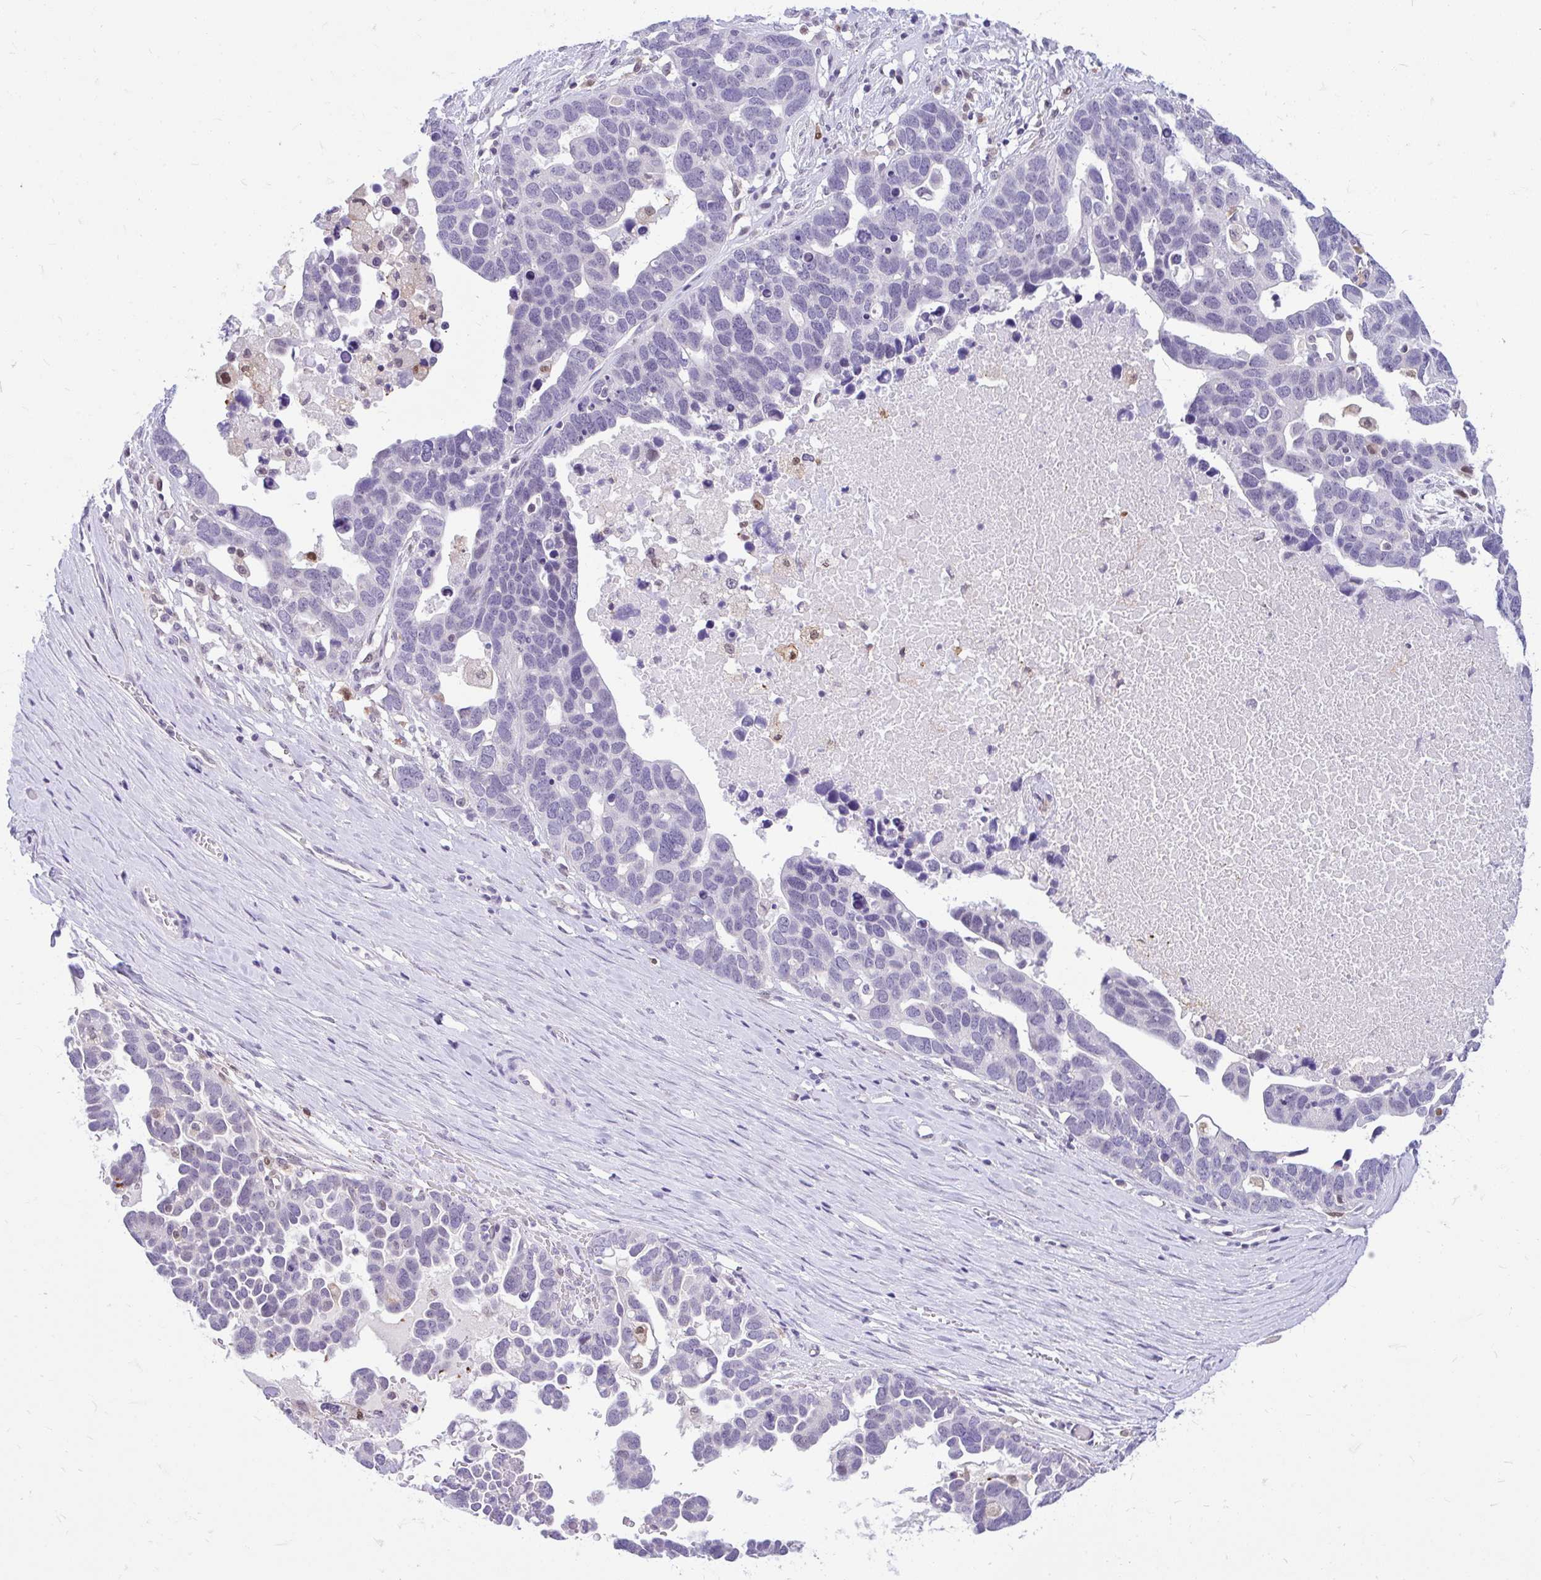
{"staining": {"intensity": "negative", "quantity": "none", "location": "none"}, "tissue": "ovarian cancer", "cell_type": "Tumor cells", "image_type": "cancer", "snomed": [{"axis": "morphology", "description": "Cystadenocarcinoma, serous, NOS"}, {"axis": "topography", "description": "Ovary"}], "caption": "Tumor cells show no significant staining in serous cystadenocarcinoma (ovarian). (Brightfield microscopy of DAB (3,3'-diaminobenzidine) immunohistochemistry at high magnification).", "gene": "GLB1L2", "patient": {"sex": "female", "age": 54}}